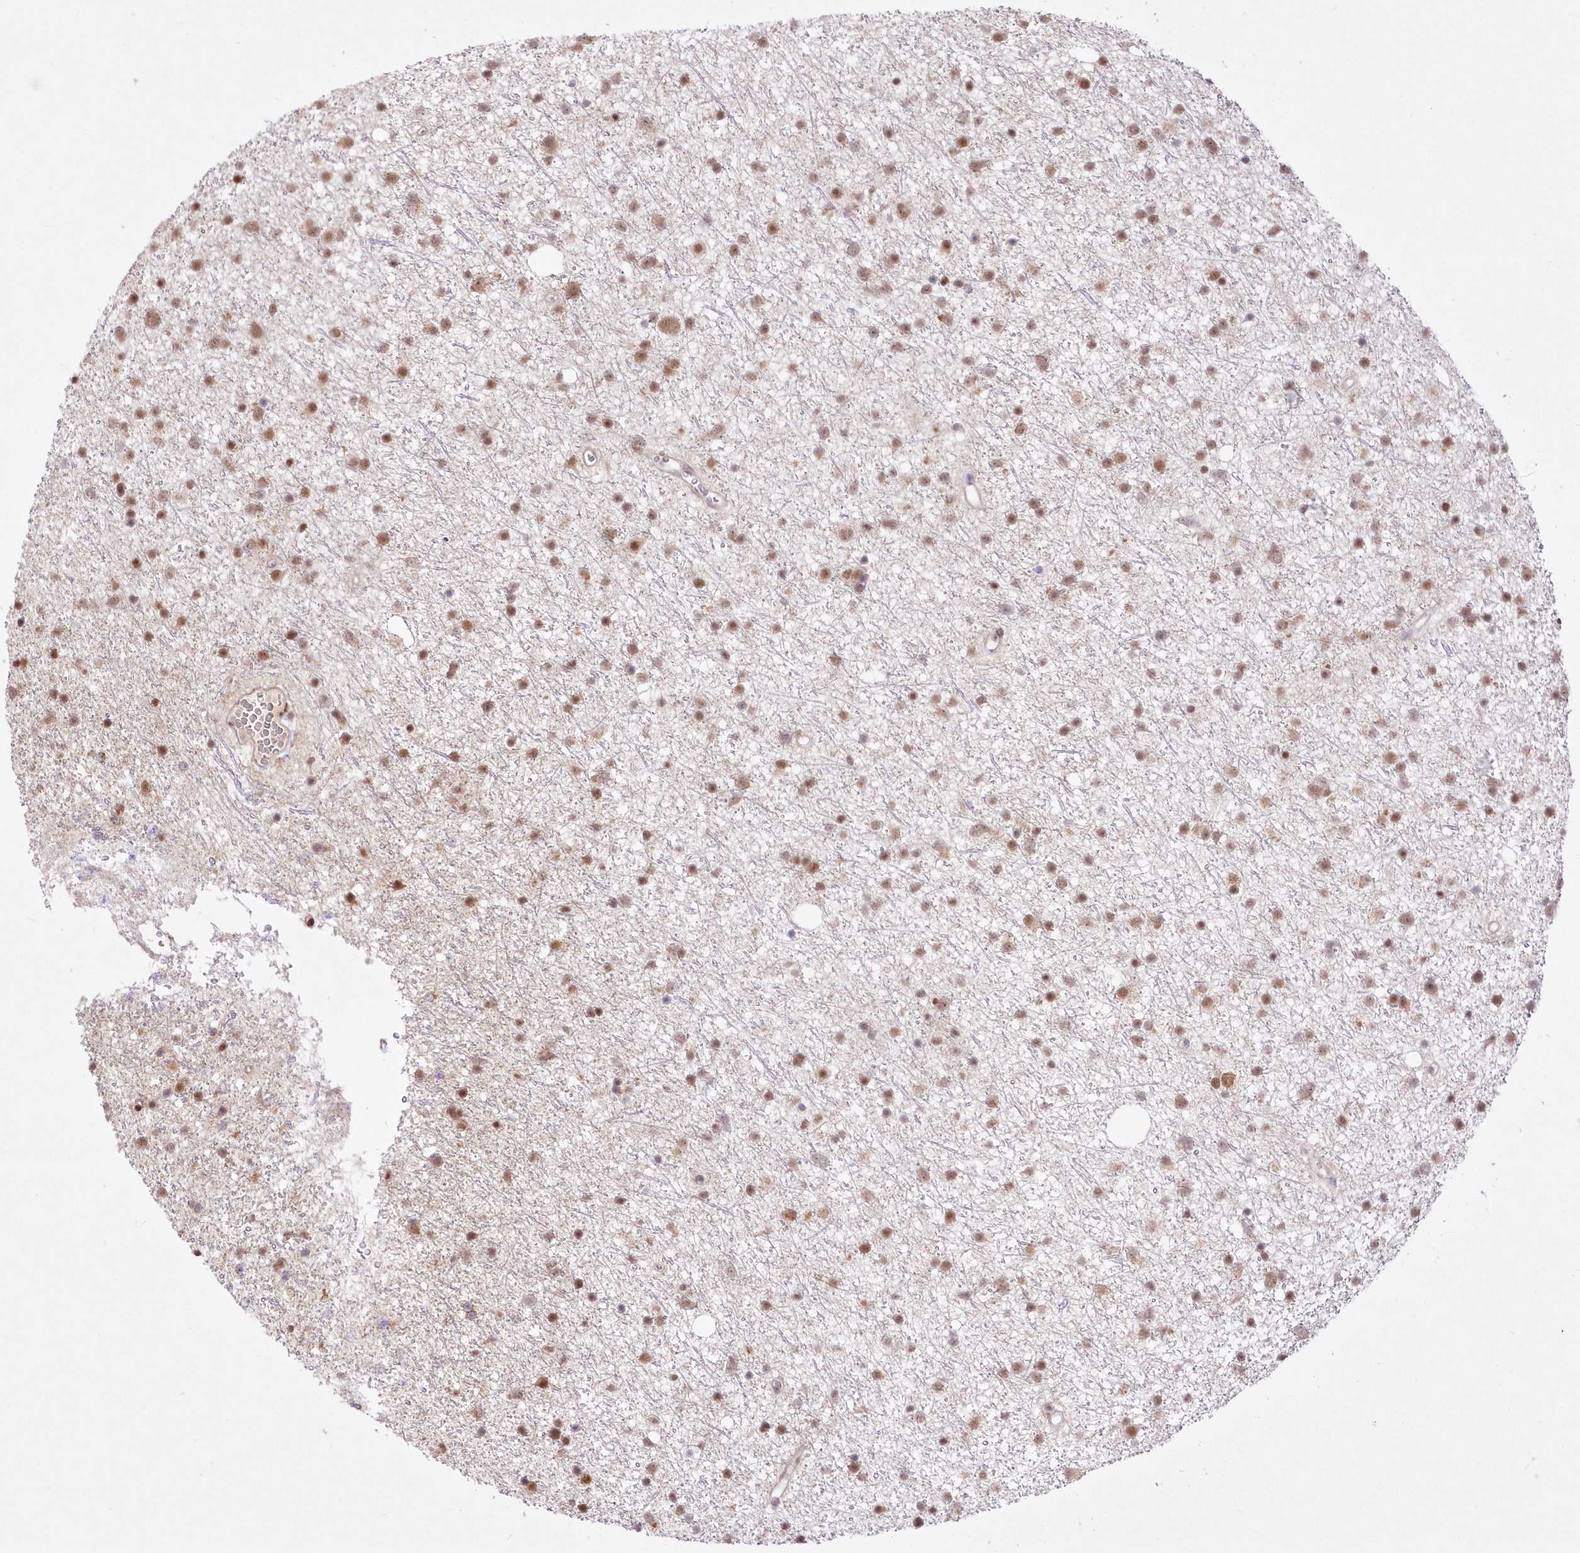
{"staining": {"intensity": "moderate", "quantity": ">75%", "location": "nuclear"}, "tissue": "glioma", "cell_type": "Tumor cells", "image_type": "cancer", "snomed": [{"axis": "morphology", "description": "Glioma, malignant, Low grade"}, {"axis": "topography", "description": "Cerebral cortex"}], "caption": "Human glioma stained with a brown dye shows moderate nuclear positive staining in about >75% of tumor cells.", "gene": "LDB1", "patient": {"sex": "female", "age": 39}}